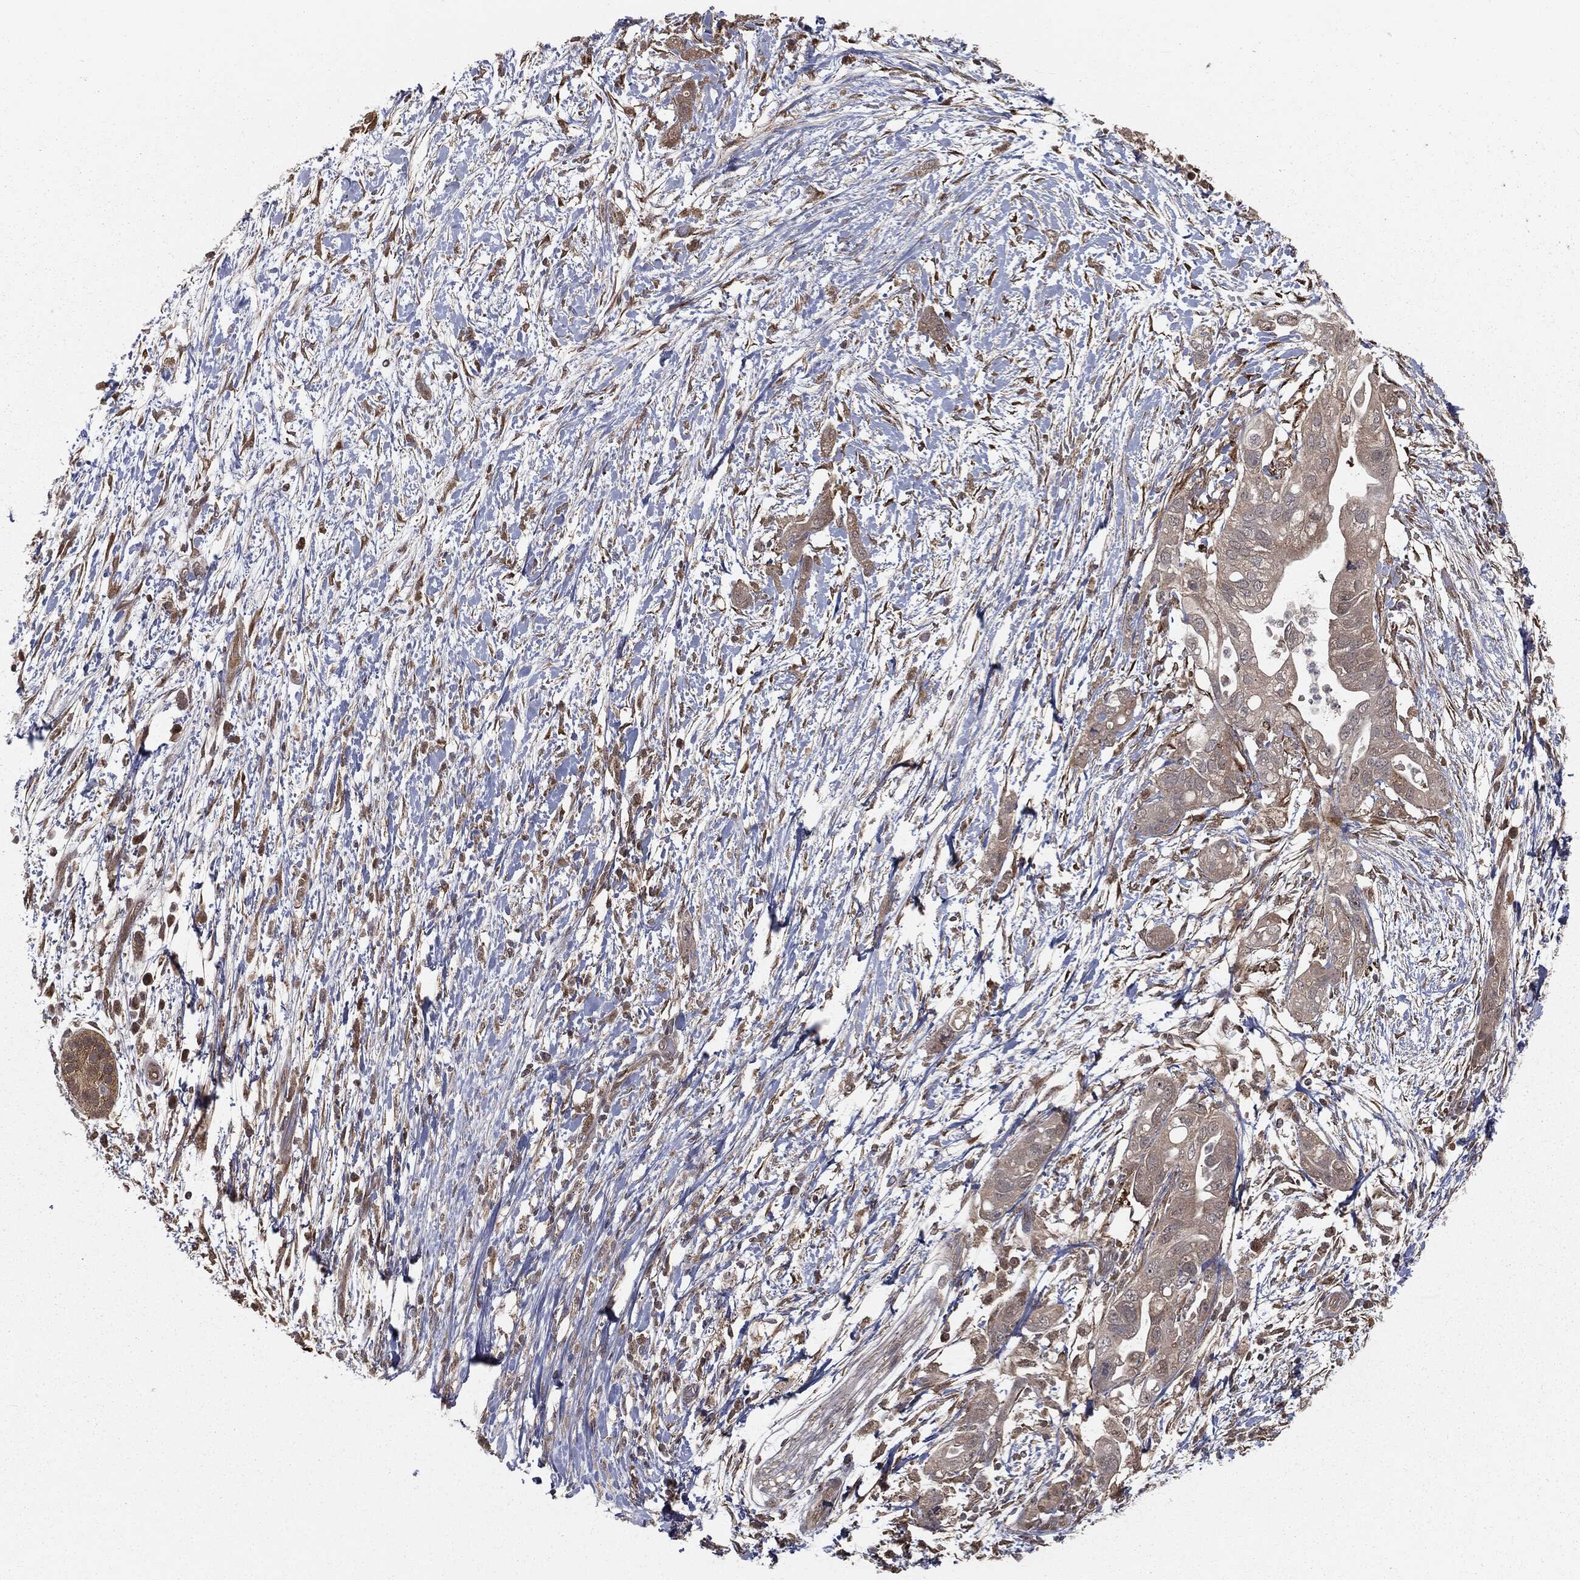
{"staining": {"intensity": "negative", "quantity": "none", "location": "none"}, "tissue": "pancreatic cancer", "cell_type": "Tumor cells", "image_type": "cancer", "snomed": [{"axis": "morphology", "description": "Adenocarcinoma, NOS"}, {"axis": "topography", "description": "Pancreas"}], "caption": "The photomicrograph displays no staining of tumor cells in pancreatic adenocarcinoma.", "gene": "FBXO7", "patient": {"sex": "female", "age": 72}}